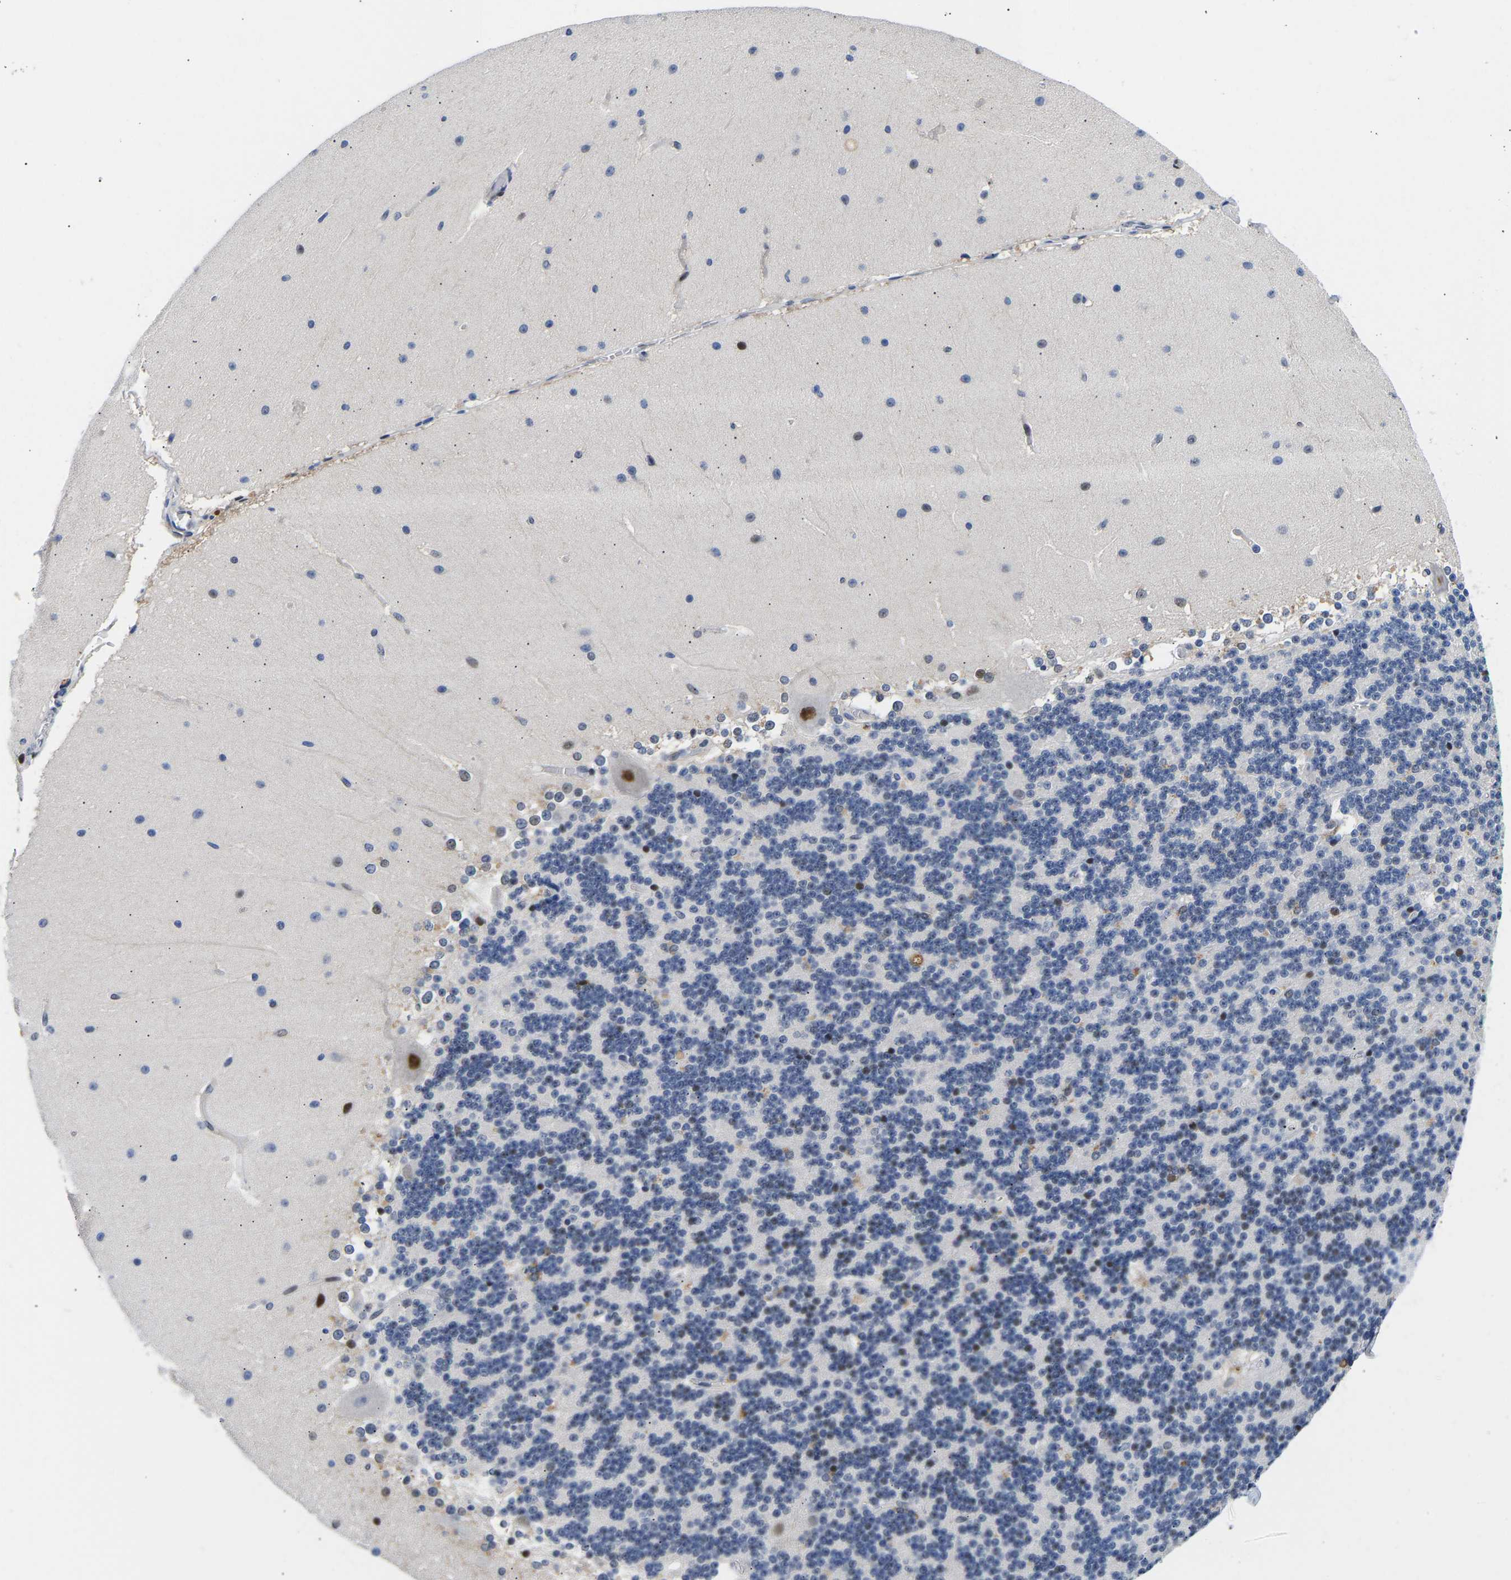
{"staining": {"intensity": "weak", "quantity": "<25%", "location": "nuclear"}, "tissue": "cerebellum", "cell_type": "Cells in granular layer", "image_type": "normal", "snomed": [{"axis": "morphology", "description": "Normal tissue, NOS"}, {"axis": "topography", "description": "Cerebellum"}], "caption": "Immunohistochemical staining of normal human cerebellum demonstrates no significant positivity in cells in granular layer.", "gene": "PTRHD1", "patient": {"sex": "female", "age": 19}}